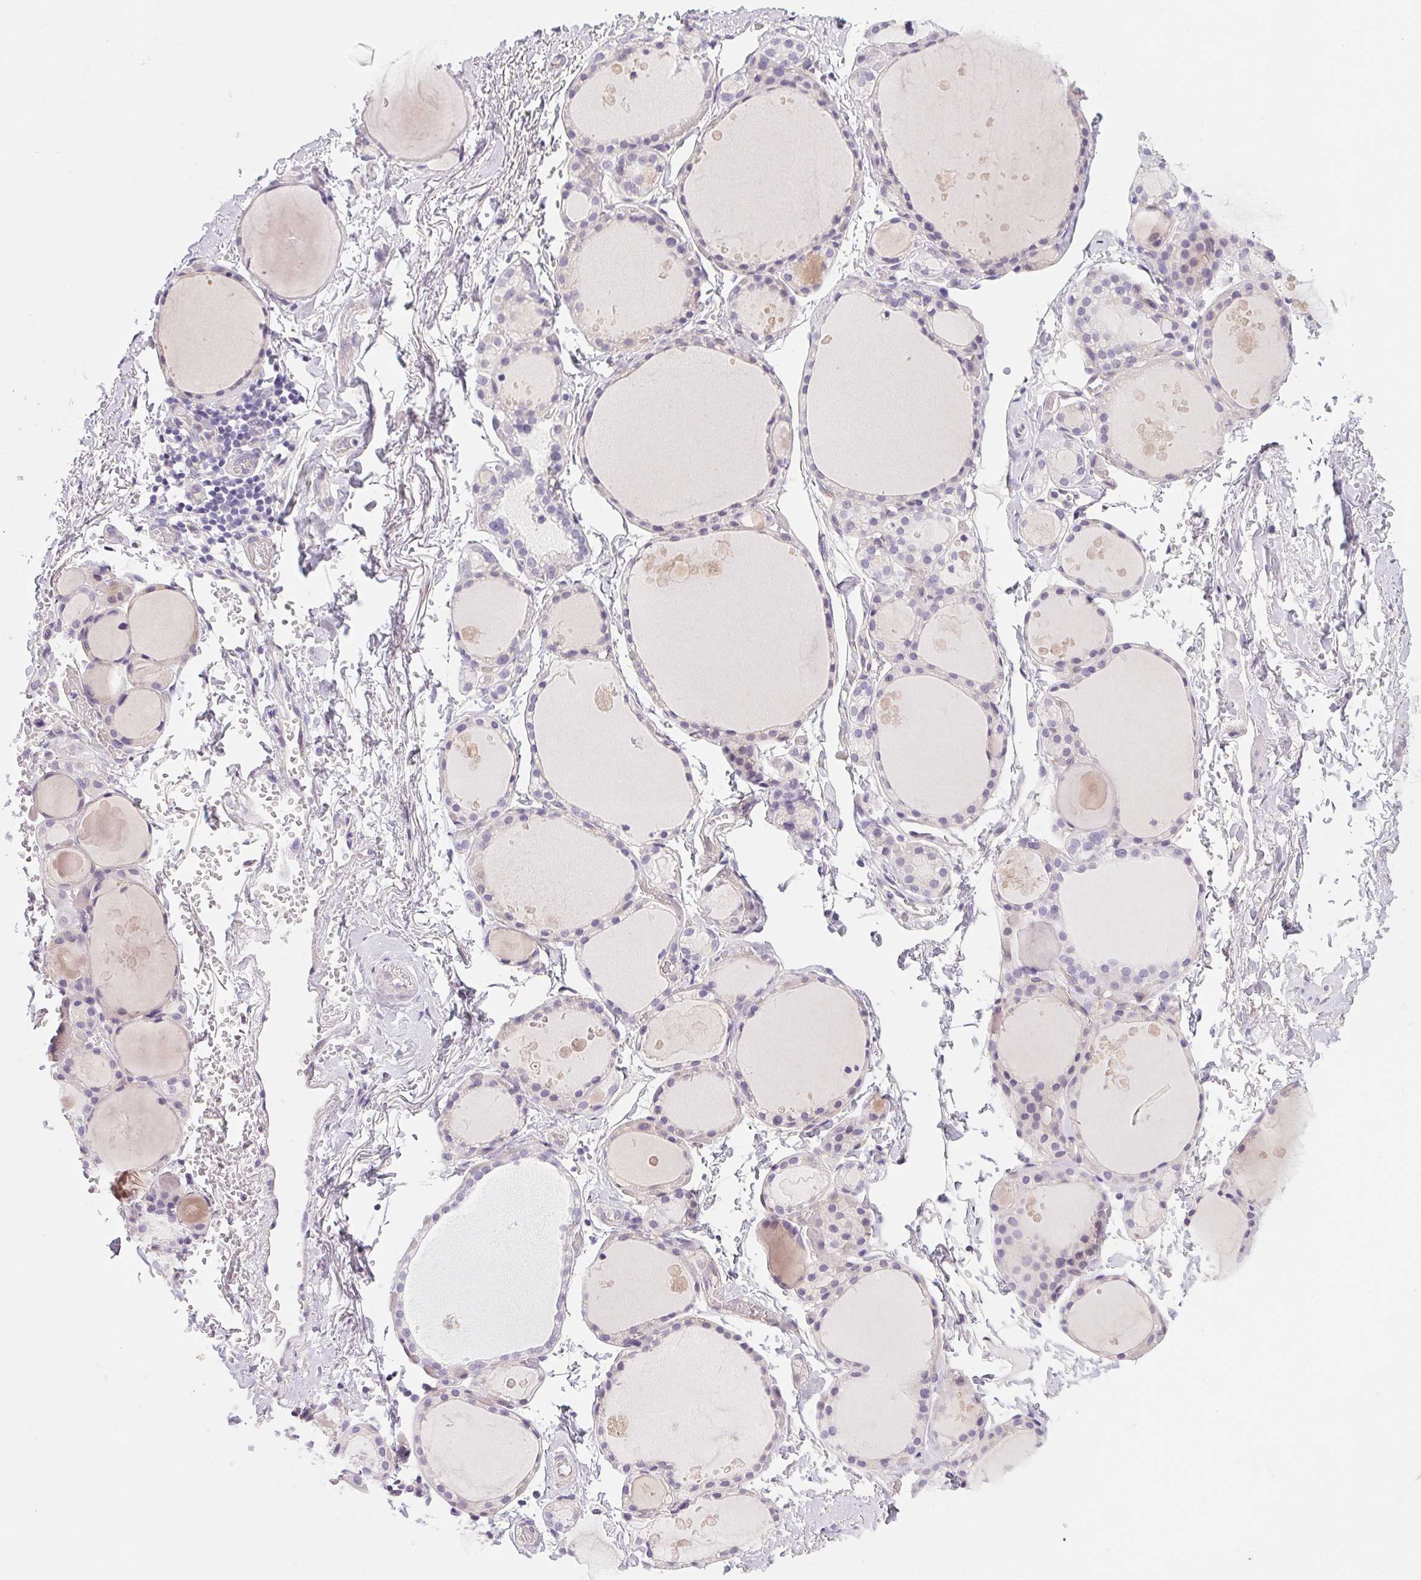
{"staining": {"intensity": "negative", "quantity": "none", "location": "none"}, "tissue": "thyroid gland", "cell_type": "Glandular cells", "image_type": "normal", "snomed": [{"axis": "morphology", "description": "Normal tissue, NOS"}, {"axis": "topography", "description": "Thyroid gland"}], "caption": "Protein analysis of unremarkable thyroid gland shows no significant positivity in glandular cells. The staining was performed using DAB to visualize the protein expression in brown, while the nuclei were stained in blue with hematoxylin (Magnification: 20x).", "gene": "CTNND2", "patient": {"sex": "male", "age": 68}}